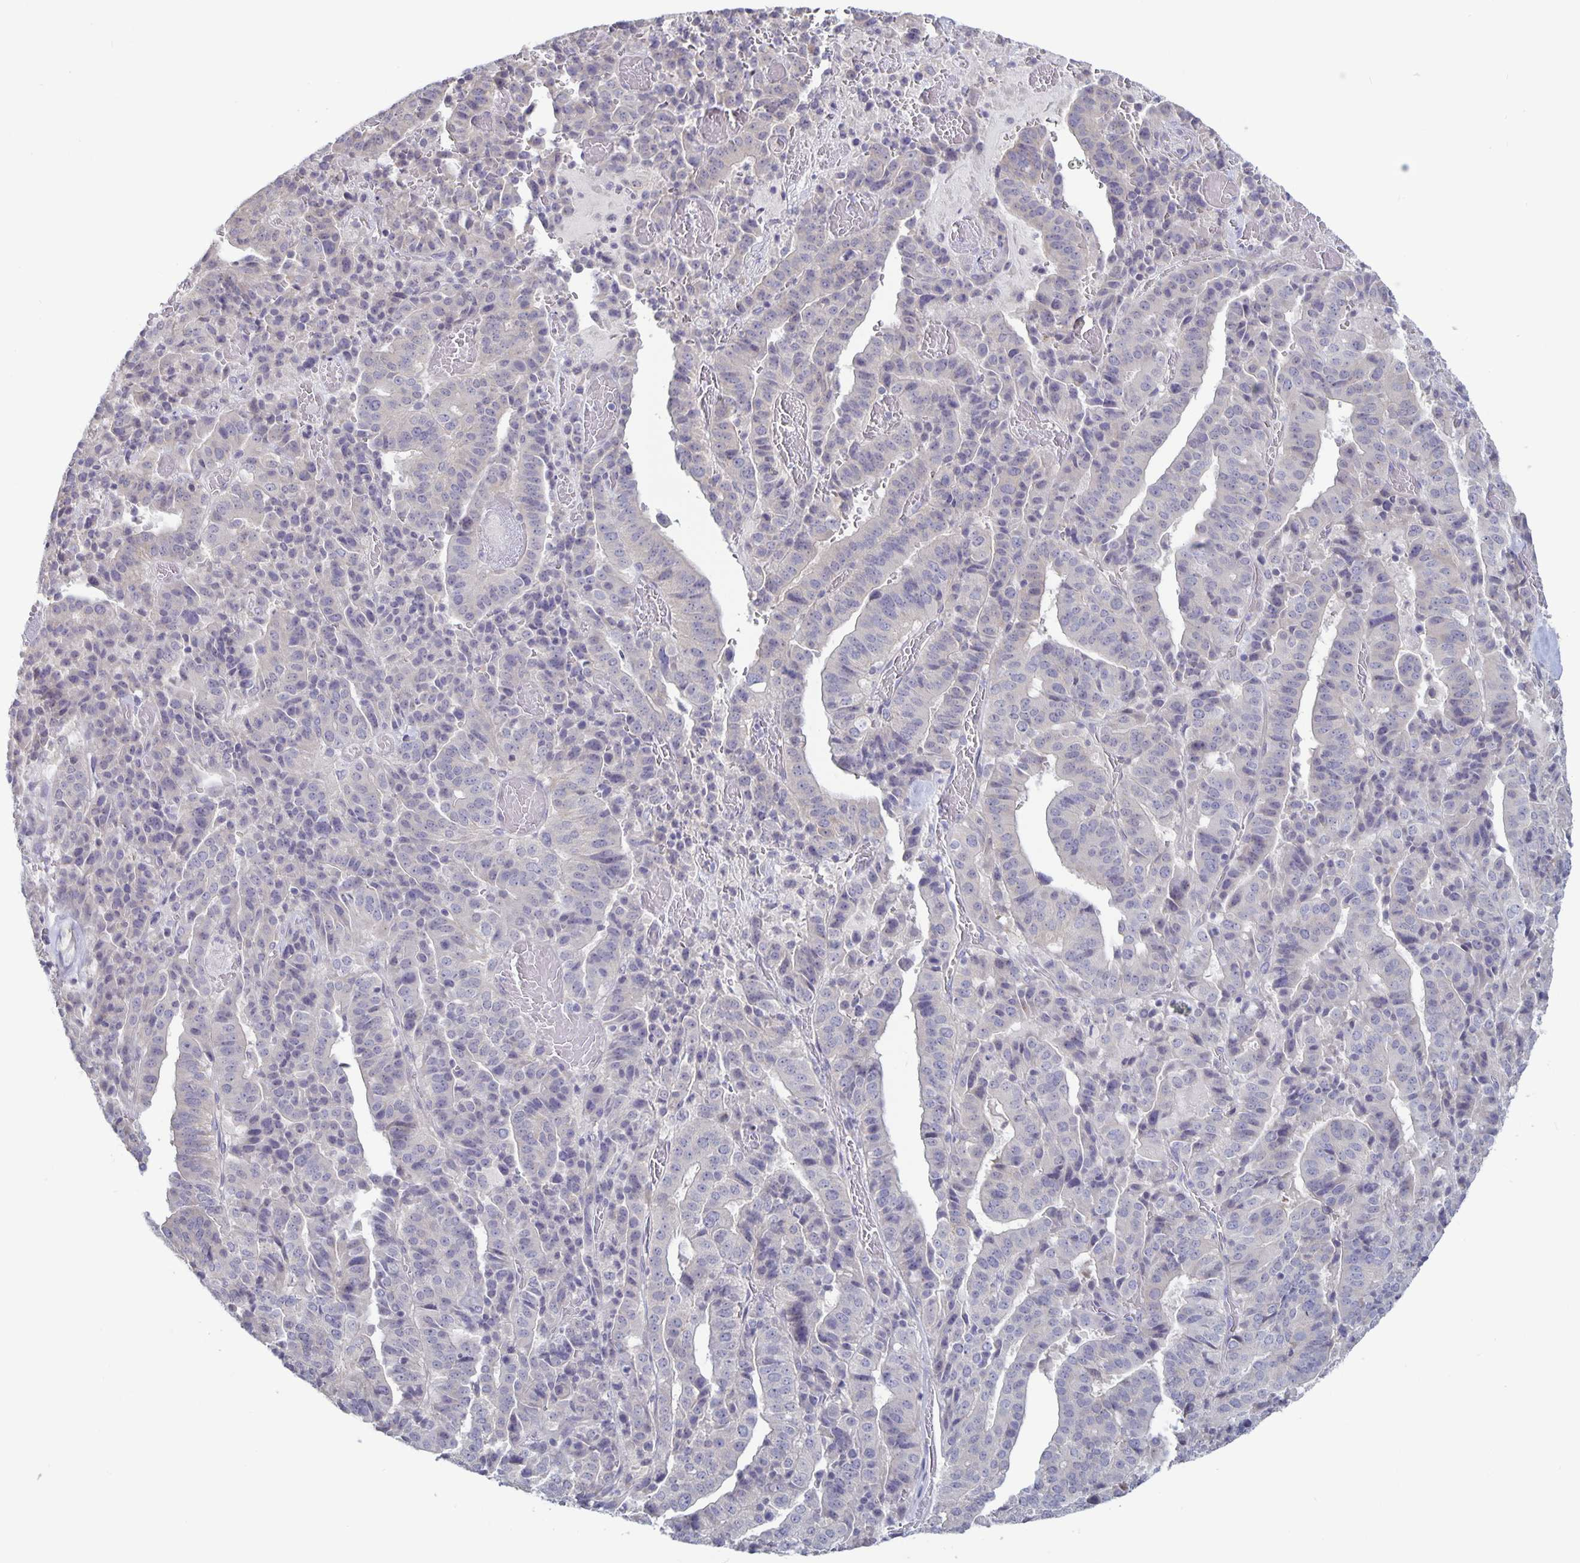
{"staining": {"intensity": "negative", "quantity": "none", "location": "none"}, "tissue": "stomach cancer", "cell_type": "Tumor cells", "image_type": "cancer", "snomed": [{"axis": "morphology", "description": "Adenocarcinoma, NOS"}, {"axis": "topography", "description": "Stomach"}], "caption": "Immunohistochemistry image of neoplastic tissue: human stomach cancer stained with DAB exhibits no significant protein staining in tumor cells. Brightfield microscopy of immunohistochemistry (IHC) stained with DAB (3,3'-diaminobenzidine) (brown) and hematoxylin (blue), captured at high magnification.", "gene": "PLCB3", "patient": {"sex": "male", "age": 48}}